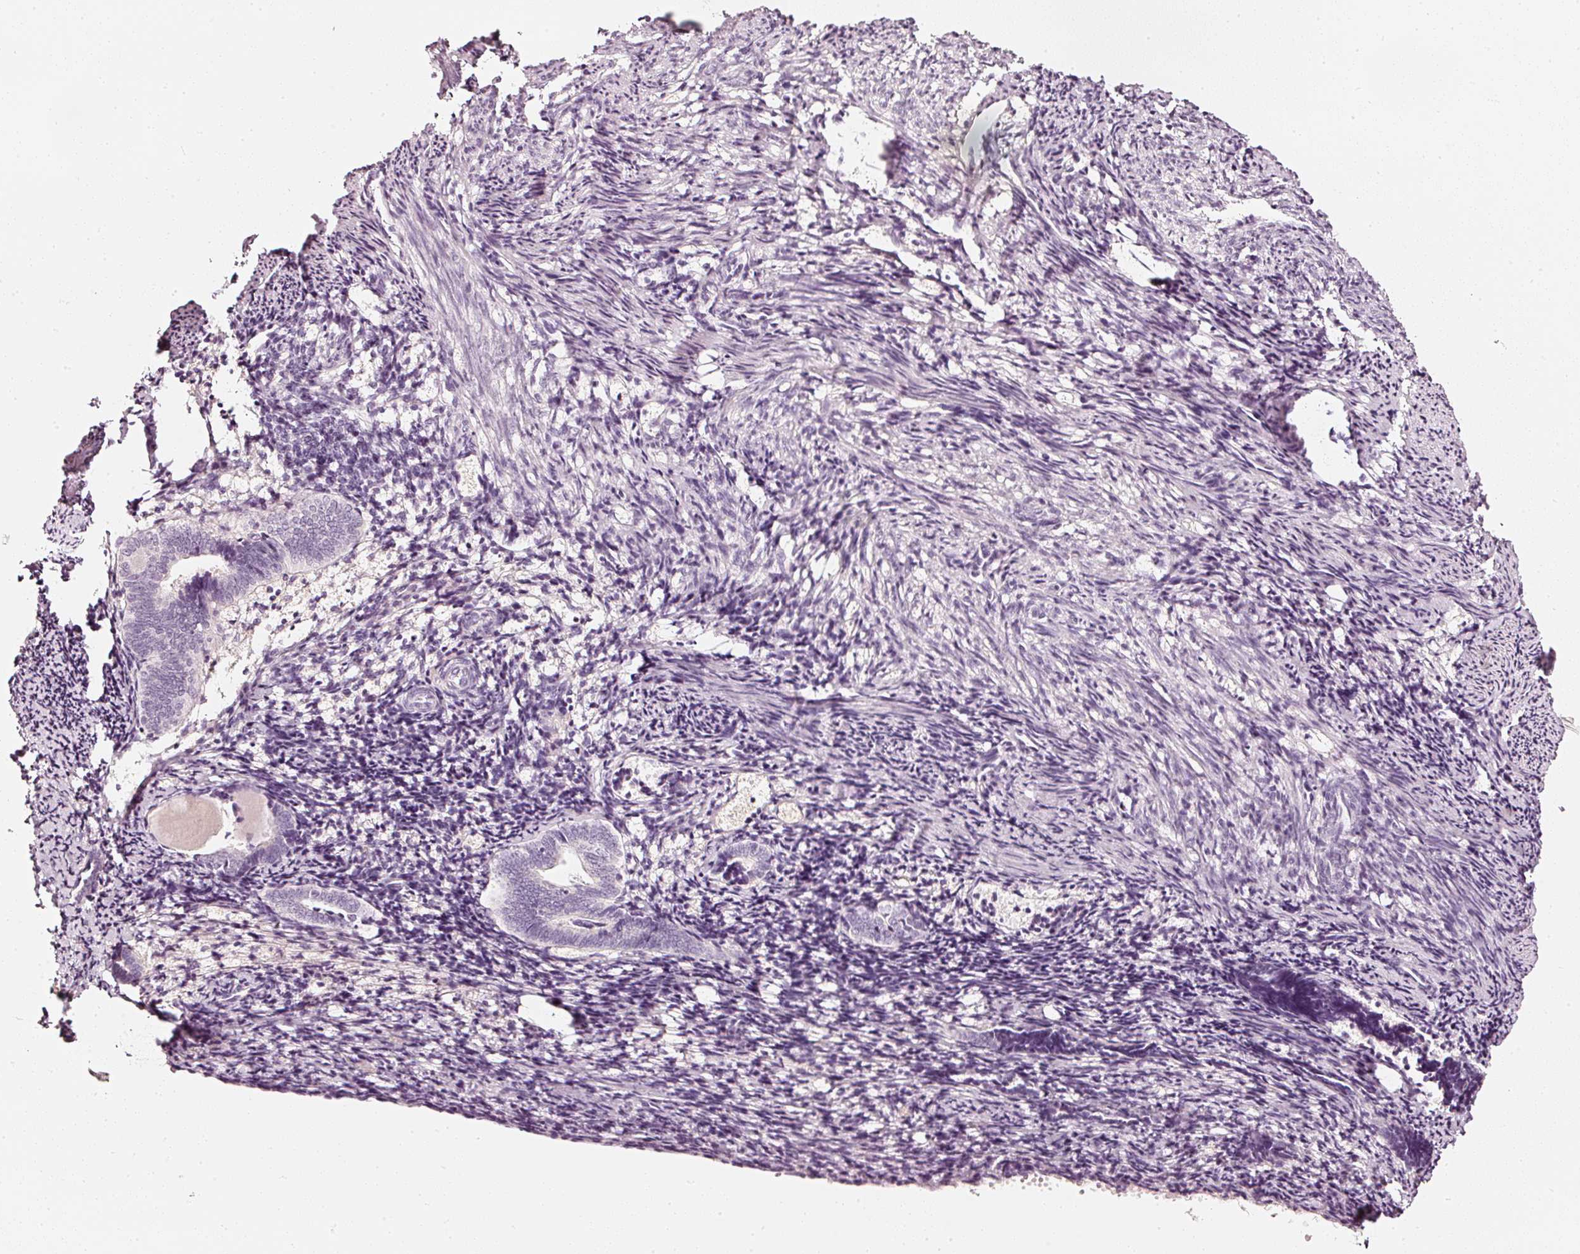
{"staining": {"intensity": "negative", "quantity": "none", "location": "none"}, "tissue": "endometrium", "cell_type": "Cells in endometrial stroma", "image_type": "normal", "snomed": [{"axis": "morphology", "description": "Normal tissue, NOS"}, {"axis": "topography", "description": "Endometrium"}], "caption": "A photomicrograph of endometrium stained for a protein demonstrates no brown staining in cells in endometrial stroma.", "gene": "CNP", "patient": {"sex": "female", "age": 54}}